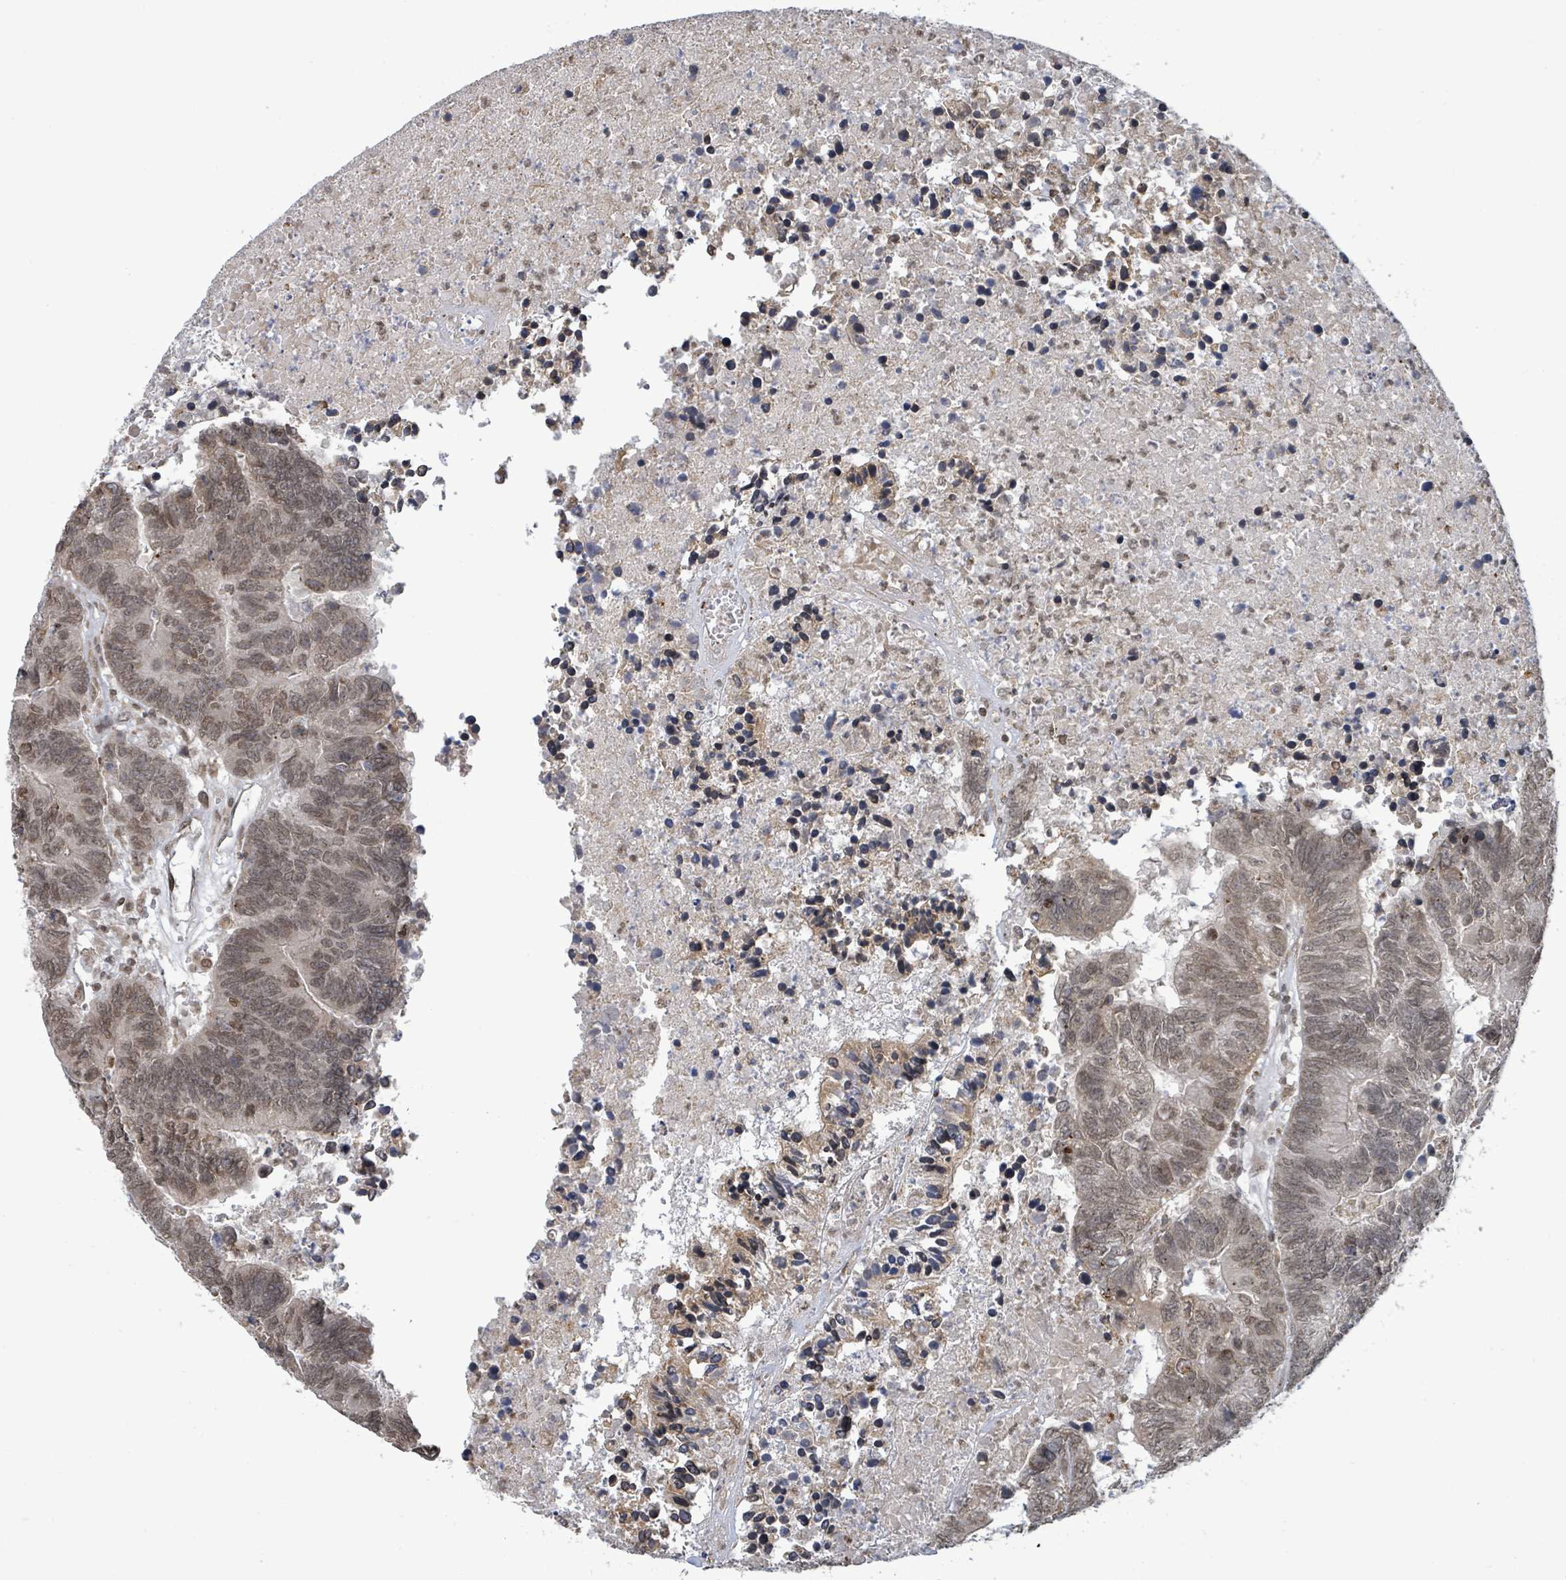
{"staining": {"intensity": "weak", "quantity": ">75%", "location": "nuclear"}, "tissue": "colorectal cancer", "cell_type": "Tumor cells", "image_type": "cancer", "snomed": [{"axis": "morphology", "description": "Adenocarcinoma, NOS"}, {"axis": "topography", "description": "Colon"}], "caption": "IHC of human colorectal cancer reveals low levels of weak nuclear positivity in approximately >75% of tumor cells.", "gene": "SBF2", "patient": {"sex": "female", "age": 48}}